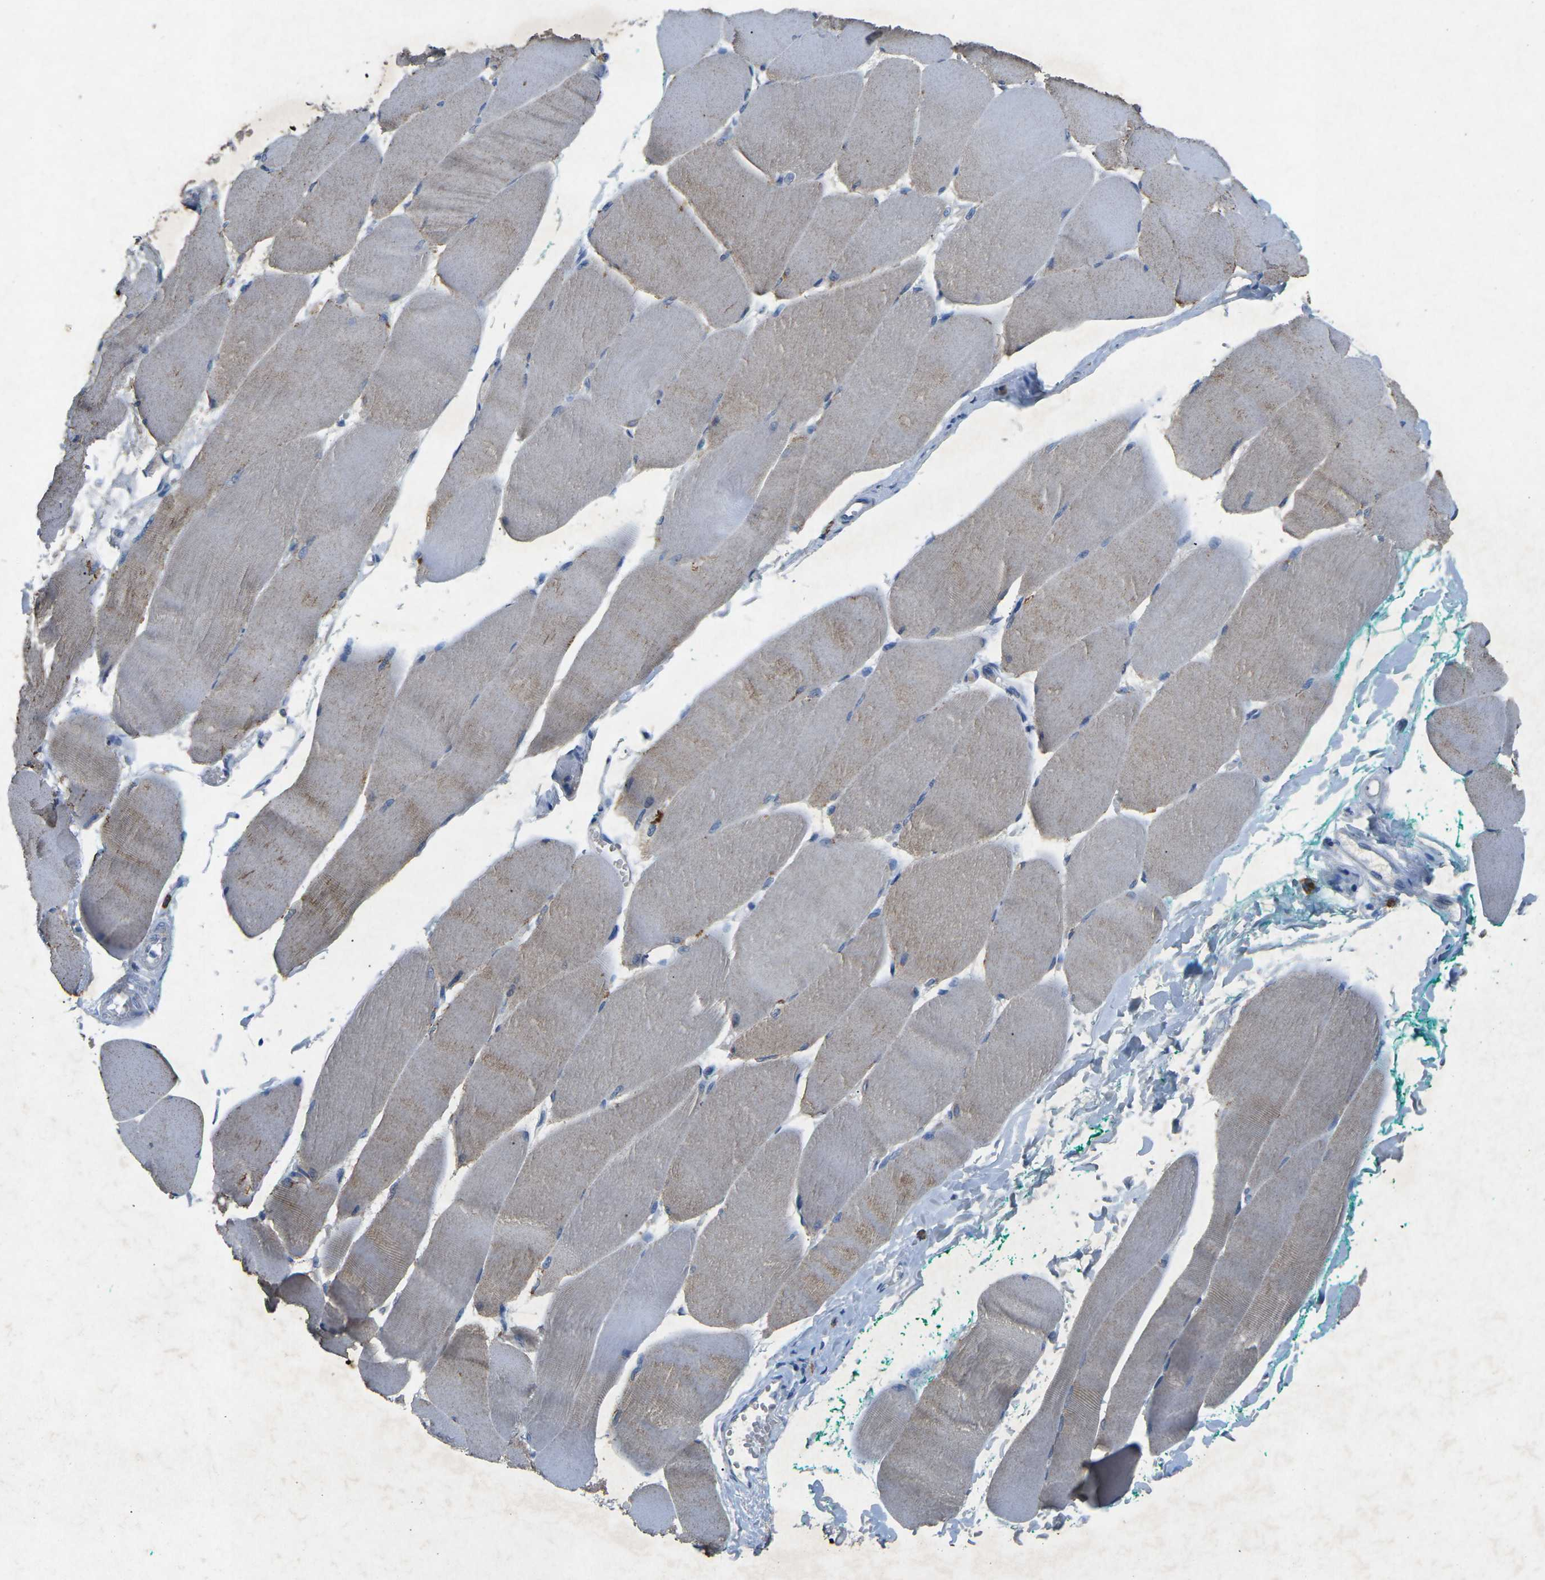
{"staining": {"intensity": "weak", "quantity": "25%-75%", "location": "cytoplasmic/membranous"}, "tissue": "skeletal muscle", "cell_type": "Myocytes", "image_type": "normal", "snomed": [{"axis": "morphology", "description": "Normal tissue, NOS"}, {"axis": "morphology", "description": "Squamous cell carcinoma, NOS"}, {"axis": "topography", "description": "Skeletal muscle"}], "caption": "A brown stain highlights weak cytoplasmic/membranous expression of a protein in myocytes of unremarkable human skeletal muscle.", "gene": "PLG", "patient": {"sex": "male", "age": 51}}